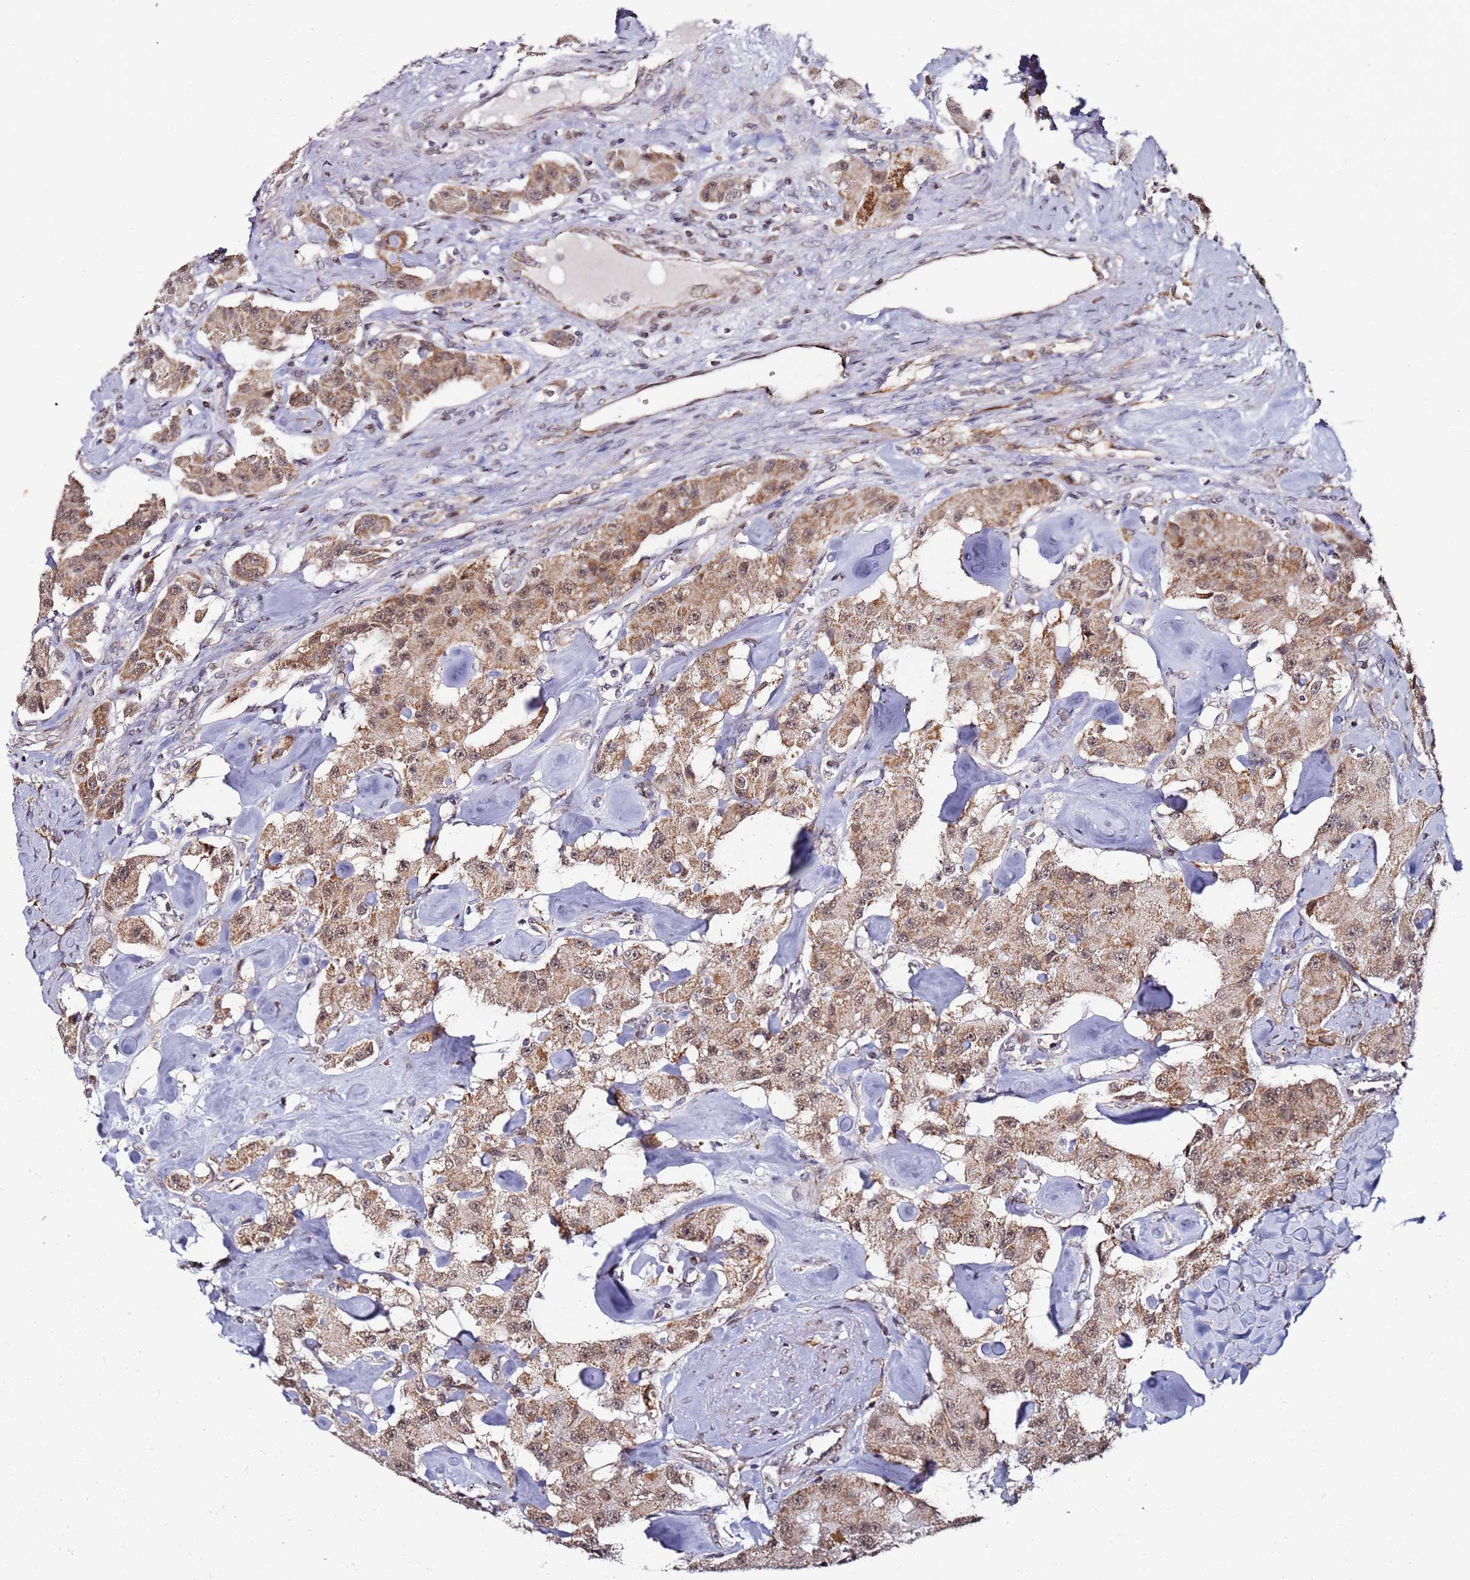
{"staining": {"intensity": "moderate", "quantity": ">75%", "location": "cytoplasmic/membranous,nuclear"}, "tissue": "carcinoid", "cell_type": "Tumor cells", "image_type": "cancer", "snomed": [{"axis": "morphology", "description": "Carcinoid, malignant, NOS"}, {"axis": "topography", "description": "Pancreas"}], "caption": "Protein expression analysis of malignant carcinoid reveals moderate cytoplasmic/membranous and nuclear staining in approximately >75% of tumor cells.", "gene": "TP53AIP1", "patient": {"sex": "male", "age": 41}}